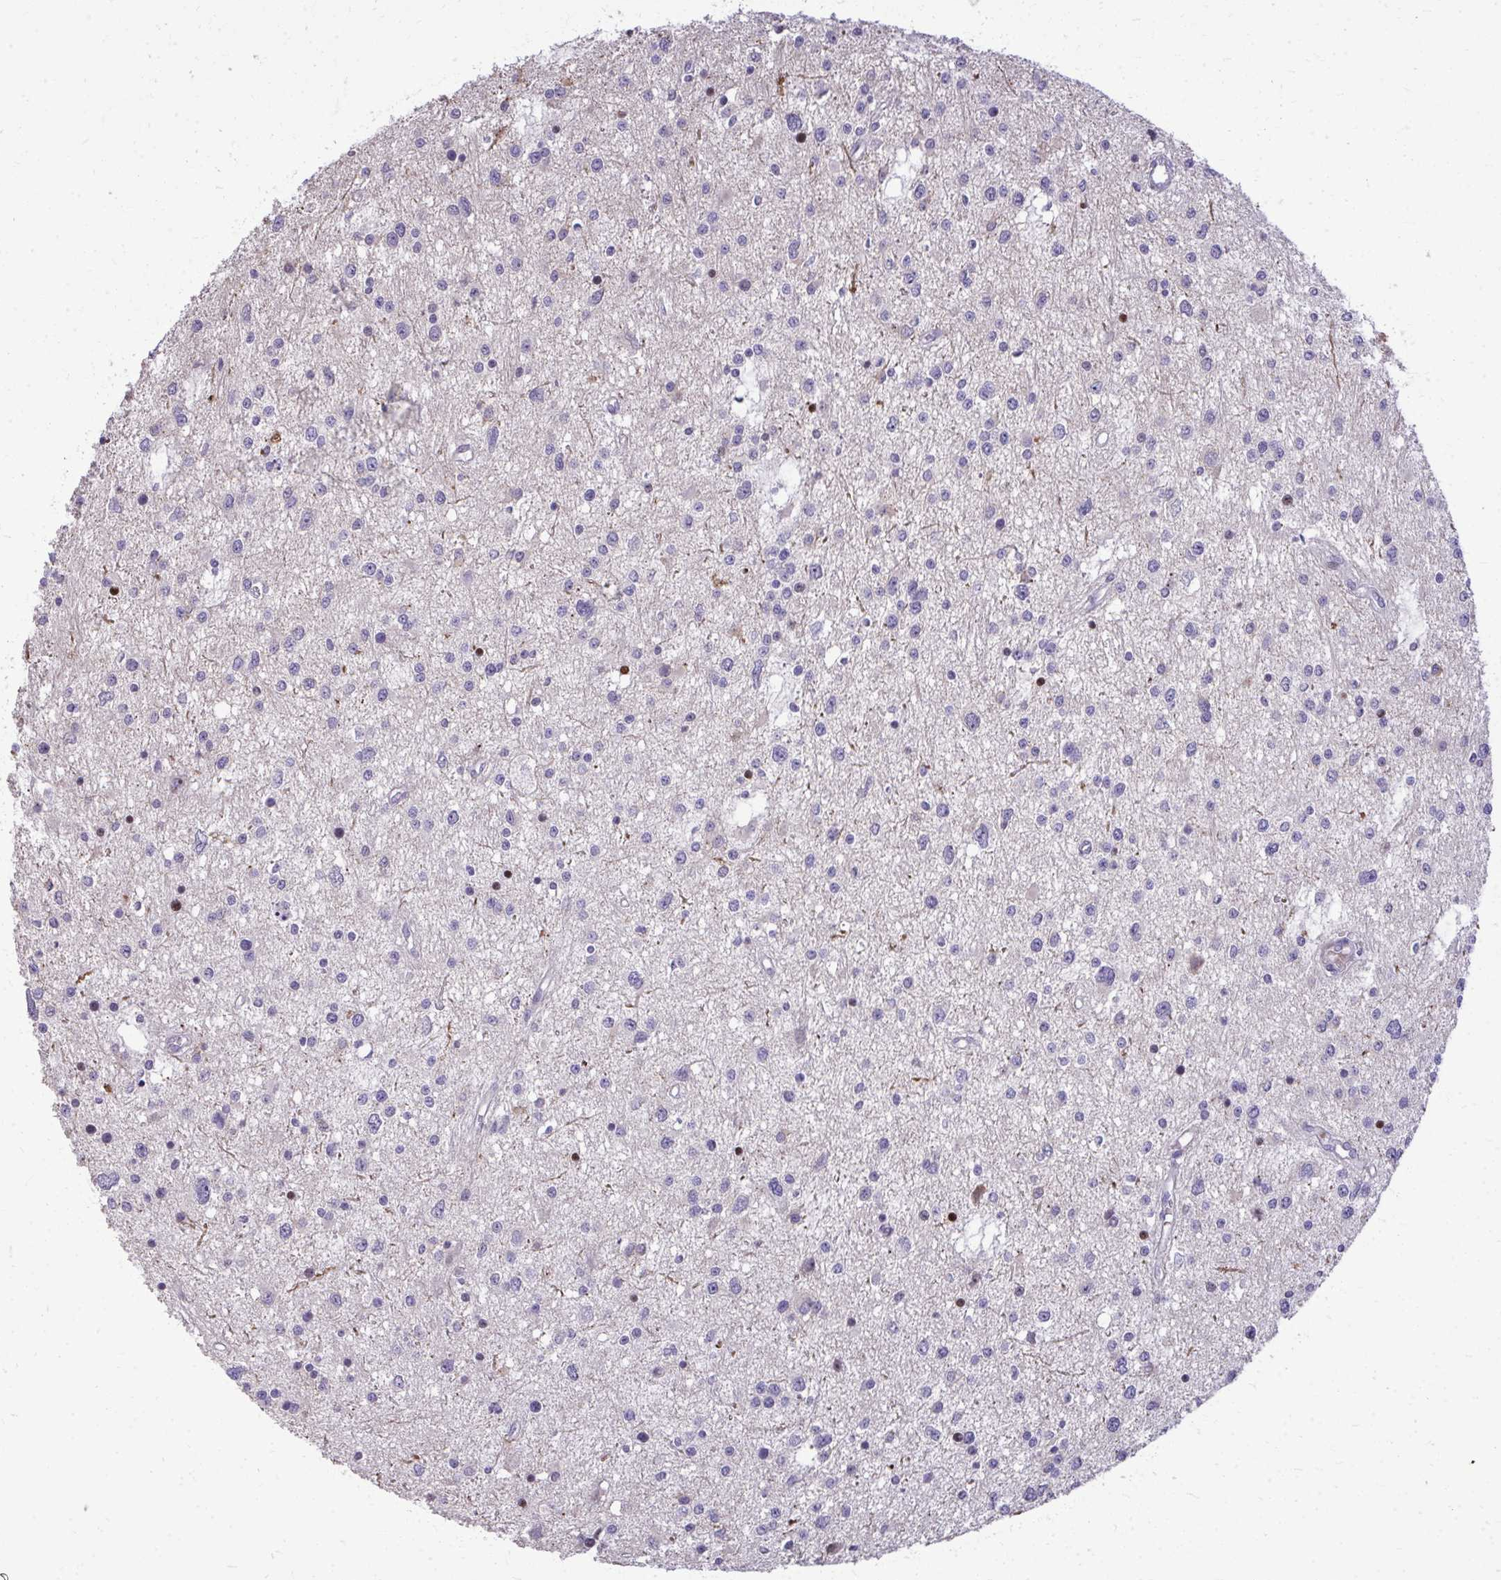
{"staining": {"intensity": "negative", "quantity": "none", "location": "none"}, "tissue": "glioma", "cell_type": "Tumor cells", "image_type": "cancer", "snomed": [{"axis": "morphology", "description": "Glioma, malignant, High grade"}, {"axis": "topography", "description": "Brain"}], "caption": "The histopathology image demonstrates no staining of tumor cells in malignant glioma (high-grade).", "gene": "DLX4", "patient": {"sex": "male", "age": 54}}